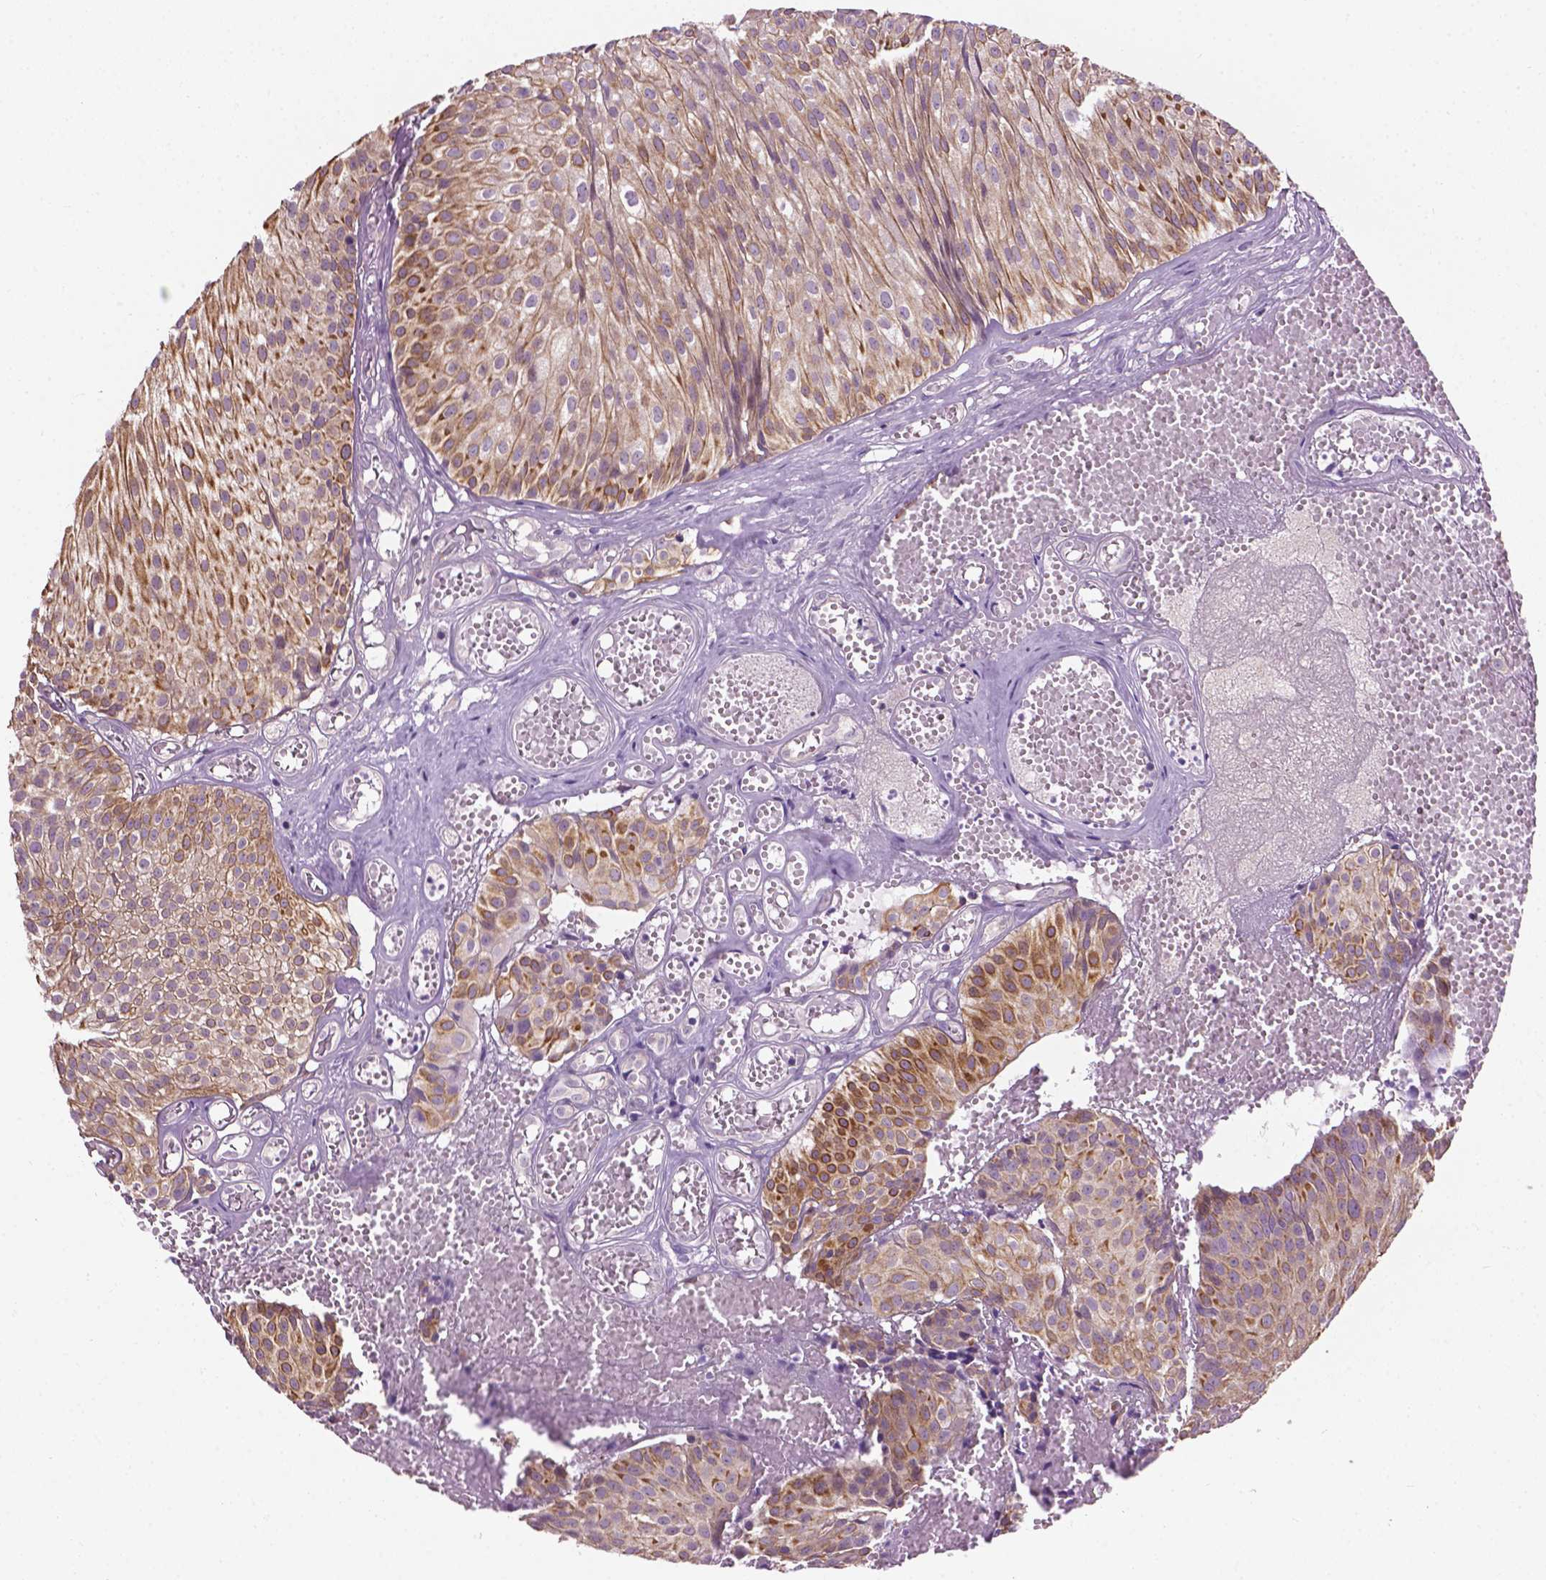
{"staining": {"intensity": "moderate", "quantity": ">75%", "location": "cytoplasmic/membranous"}, "tissue": "urothelial cancer", "cell_type": "Tumor cells", "image_type": "cancer", "snomed": [{"axis": "morphology", "description": "Urothelial carcinoma, Low grade"}, {"axis": "topography", "description": "Urinary bladder"}], "caption": "Immunohistochemical staining of human urothelial cancer demonstrates medium levels of moderate cytoplasmic/membranous protein positivity in about >75% of tumor cells.", "gene": "MZT1", "patient": {"sex": "male", "age": 63}}